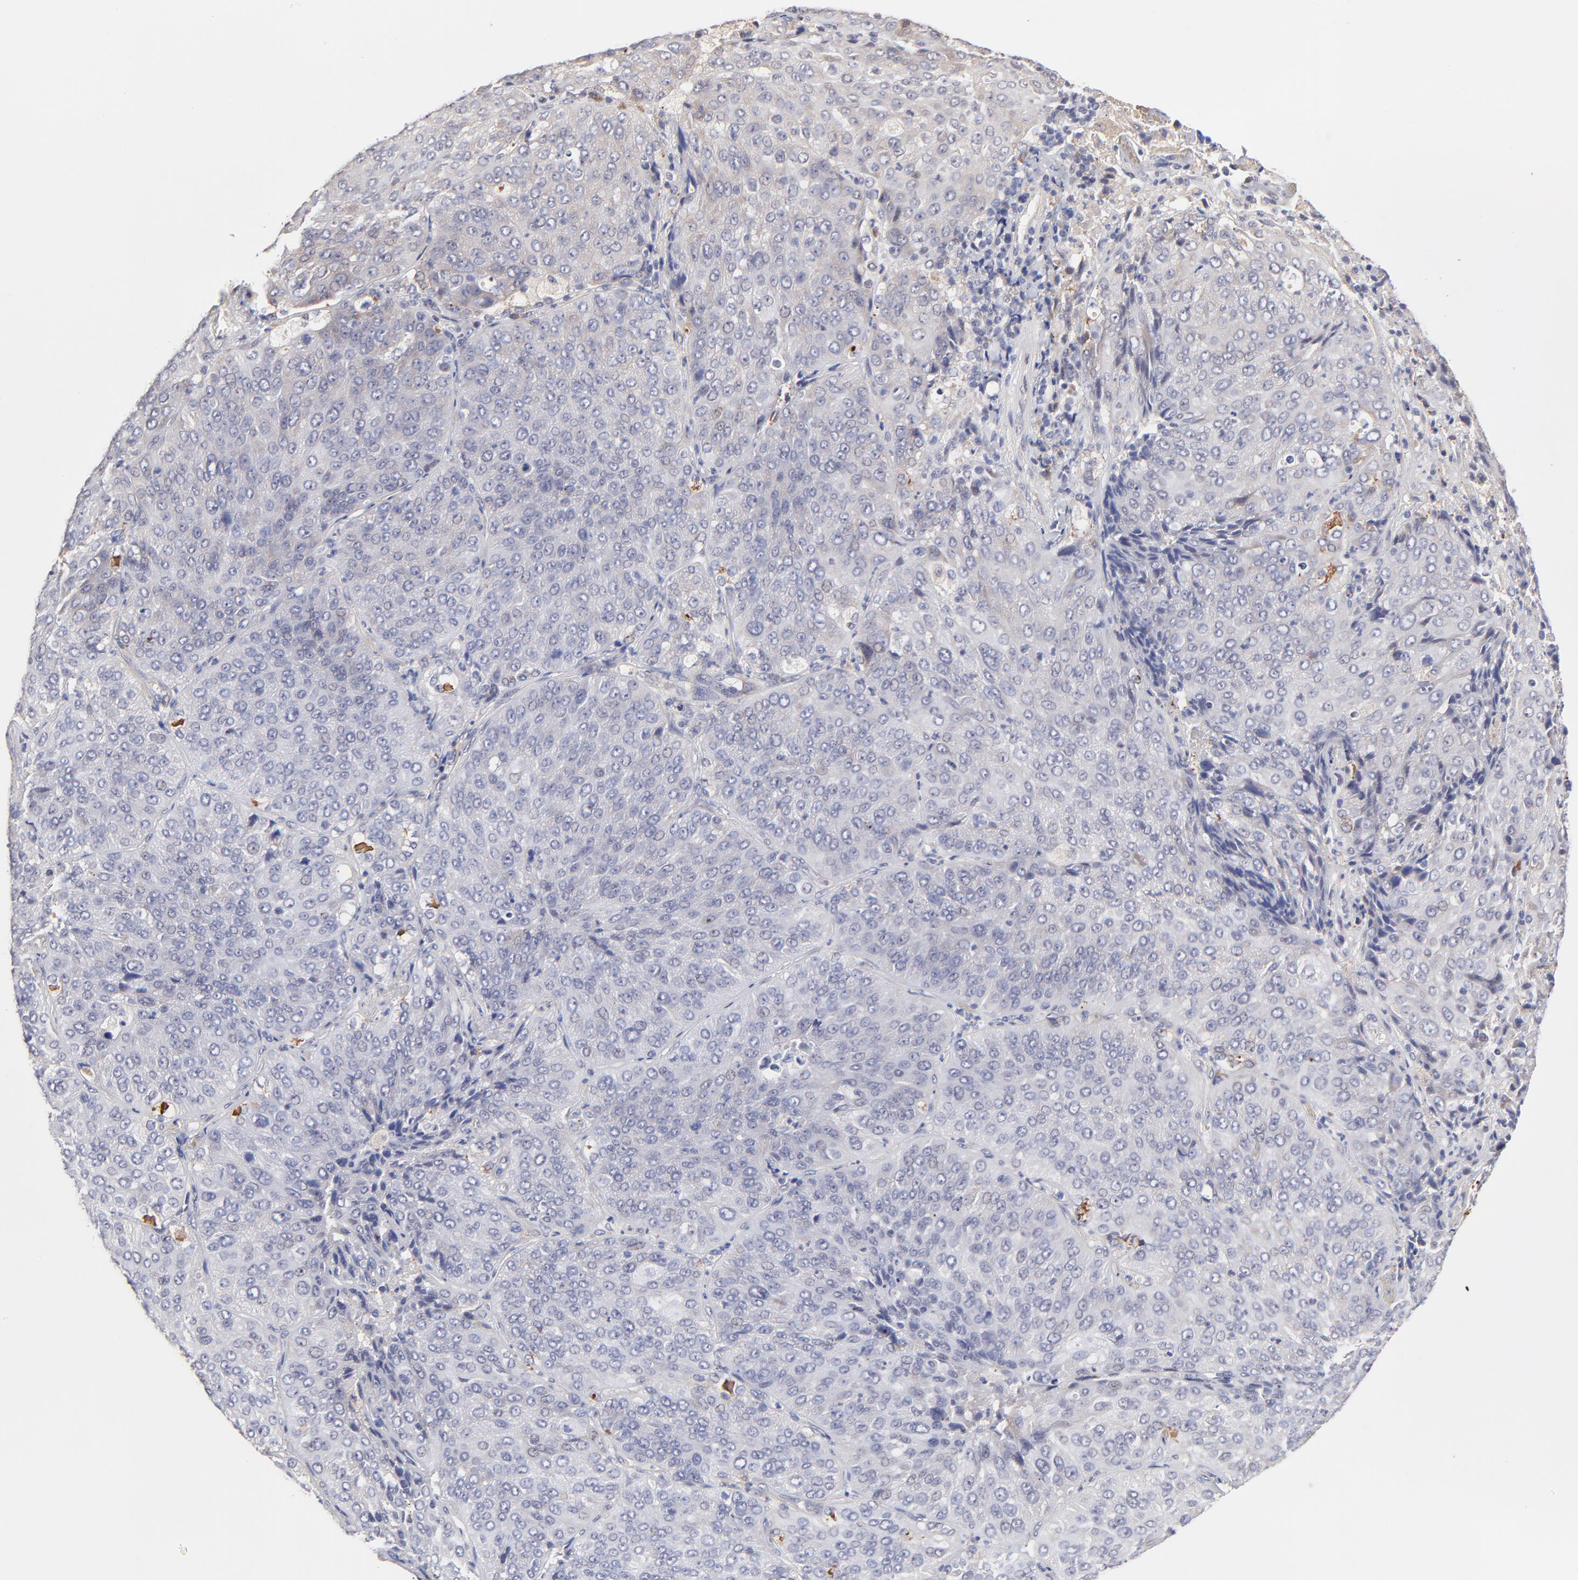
{"staining": {"intensity": "weak", "quantity": "<25%", "location": "cytoplasmic/membranous"}, "tissue": "lung cancer", "cell_type": "Tumor cells", "image_type": "cancer", "snomed": [{"axis": "morphology", "description": "Squamous cell carcinoma, NOS"}, {"axis": "topography", "description": "Lung"}], "caption": "The immunohistochemistry (IHC) micrograph has no significant positivity in tumor cells of lung cancer tissue. (Stains: DAB immunohistochemistry (IHC) with hematoxylin counter stain, Microscopy: brightfield microscopy at high magnification).", "gene": "ZNF10", "patient": {"sex": "male", "age": 54}}